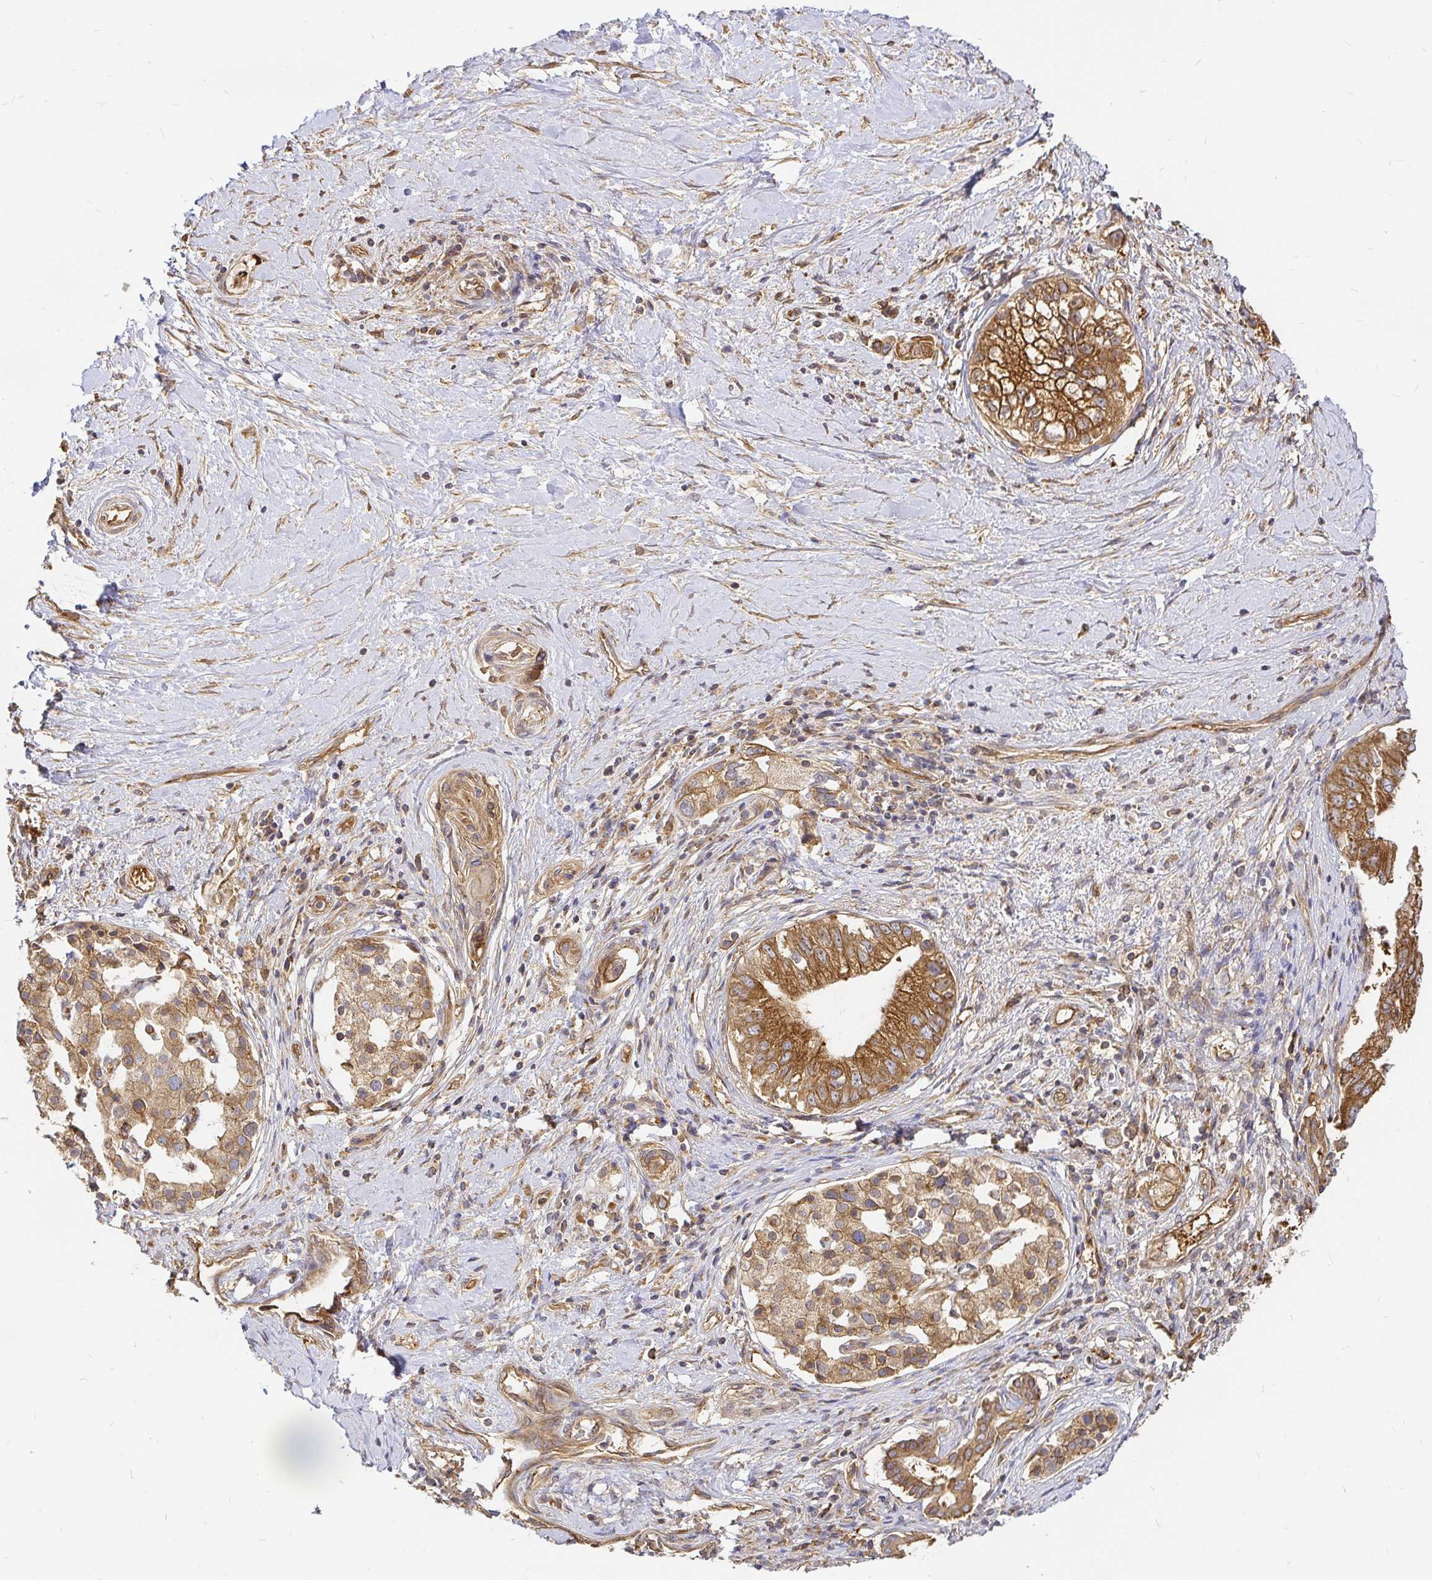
{"staining": {"intensity": "strong", "quantity": ">75%", "location": "cytoplasmic/membranous"}, "tissue": "pancreatic cancer", "cell_type": "Tumor cells", "image_type": "cancer", "snomed": [{"axis": "morphology", "description": "Adenocarcinoma, NOS"}, {"axis": "topography", "description": "Pancreas"}], "caption": "Protein positivity by immunohistochemistry displays strong cytoplasmic/membranous expression in about >75% of tumor cells in pancreatic adenocarcinoma. (Stains: DAB (3,3'-diaminobenzidine) in brown, nuclei in blue, Microscopy: brightfield microscopy at high magnification).", "gene": "KIF5B", "patient": {"sex": "male", "age": 70}}